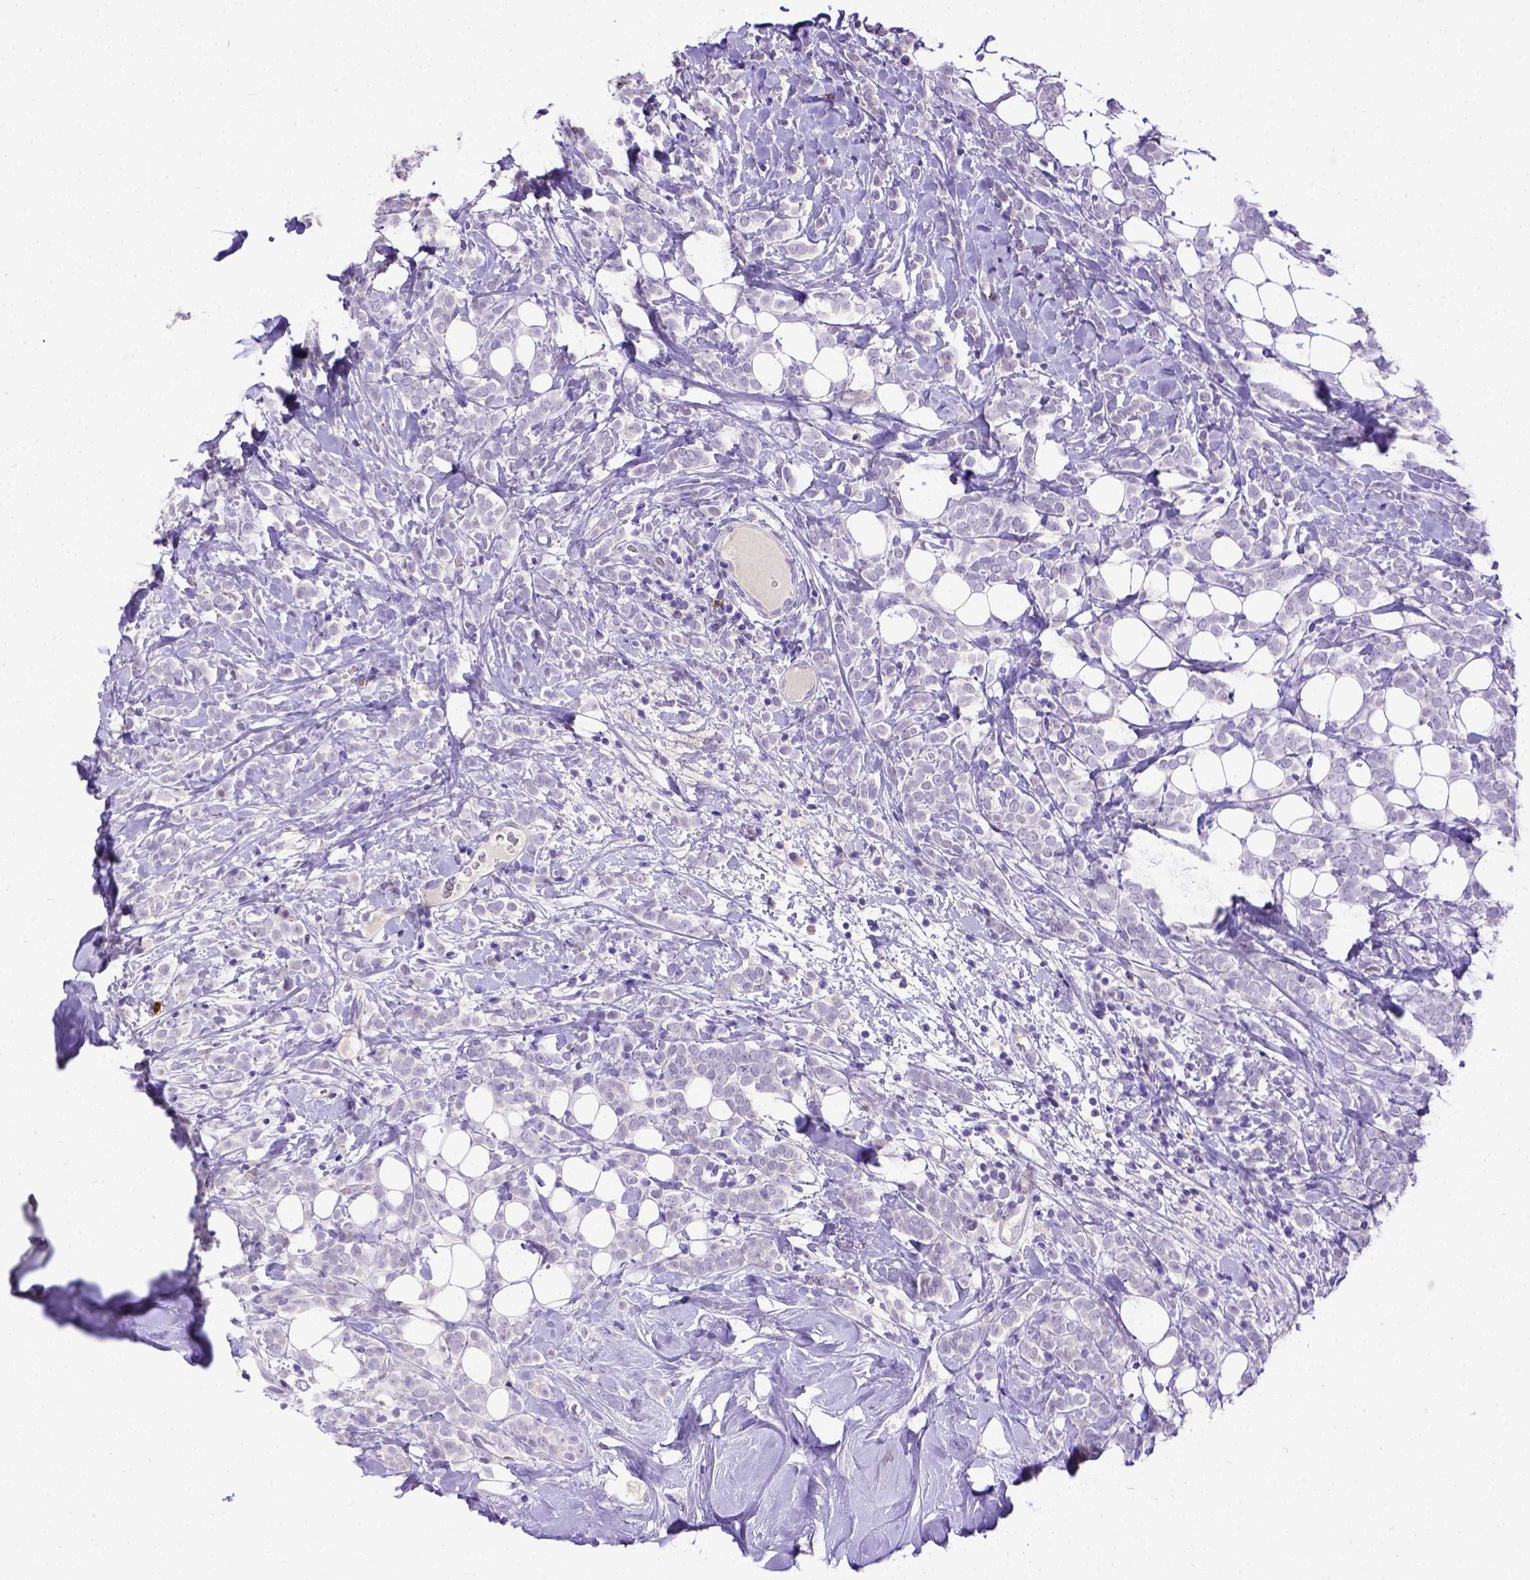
{"staining": {"intensity": "negative", "quantity": "none", "location": "none"}, "tissue": "breast cancer", "cell_type": "Tumor cells", "image_type": "cancer", "snomed": [{"axis": "morphology", "description": "Lobular carcinoma"}, {"axis": "topography", "description": "Breast"}], "caption": "DAB (3,3'-diaminobenzidine) immunohistochemical staining of human breast cancer (lobular carcinoma) shows no significant expression in tumor cells.", "gene": "B3GAT1", "patient": {"sex": "female", "age": 49}}